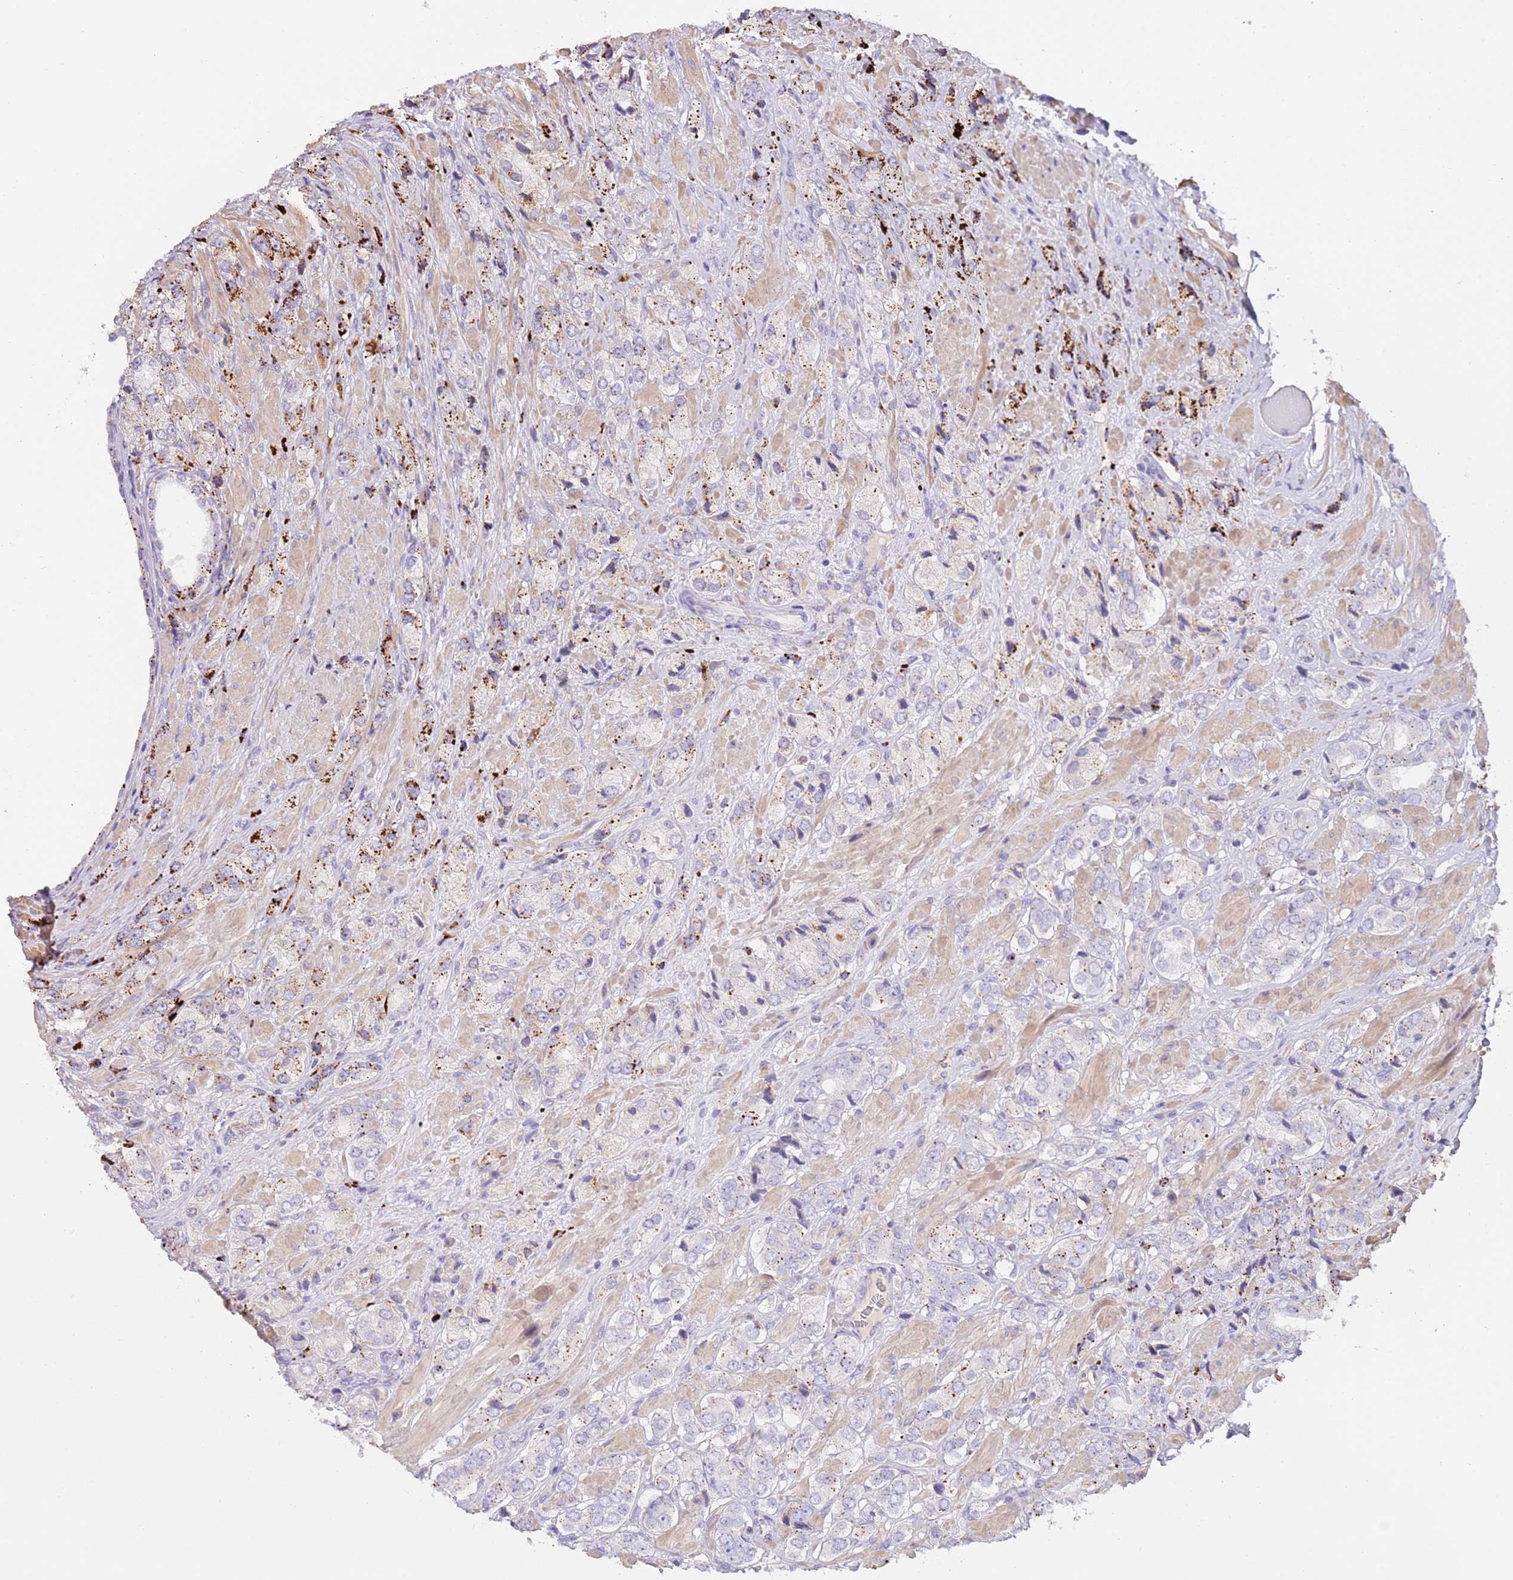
{"staining": {"intensity": "strong", "quantity": "25%-75%", "location": "cytoplasmic/membranous"}, "tissue": "prostate cancer", "cell_type": "Tumor cells", "image_type": "cancer", "snomed": [{"axis": "morphology", "description": "Adenocarcinoma, High grade"}, {"axis": "topography", "description": "Prostate and seminal vesicle, NOS"}], "caption": "Prostate cancer stained for a protein displays strong cytoplasmic/membranous positivity in tumor cells. (IHC, brightfield microscopy, high magnification).", "gene": "LRRN3", "patient": {"sex": "male", "age": 64}}